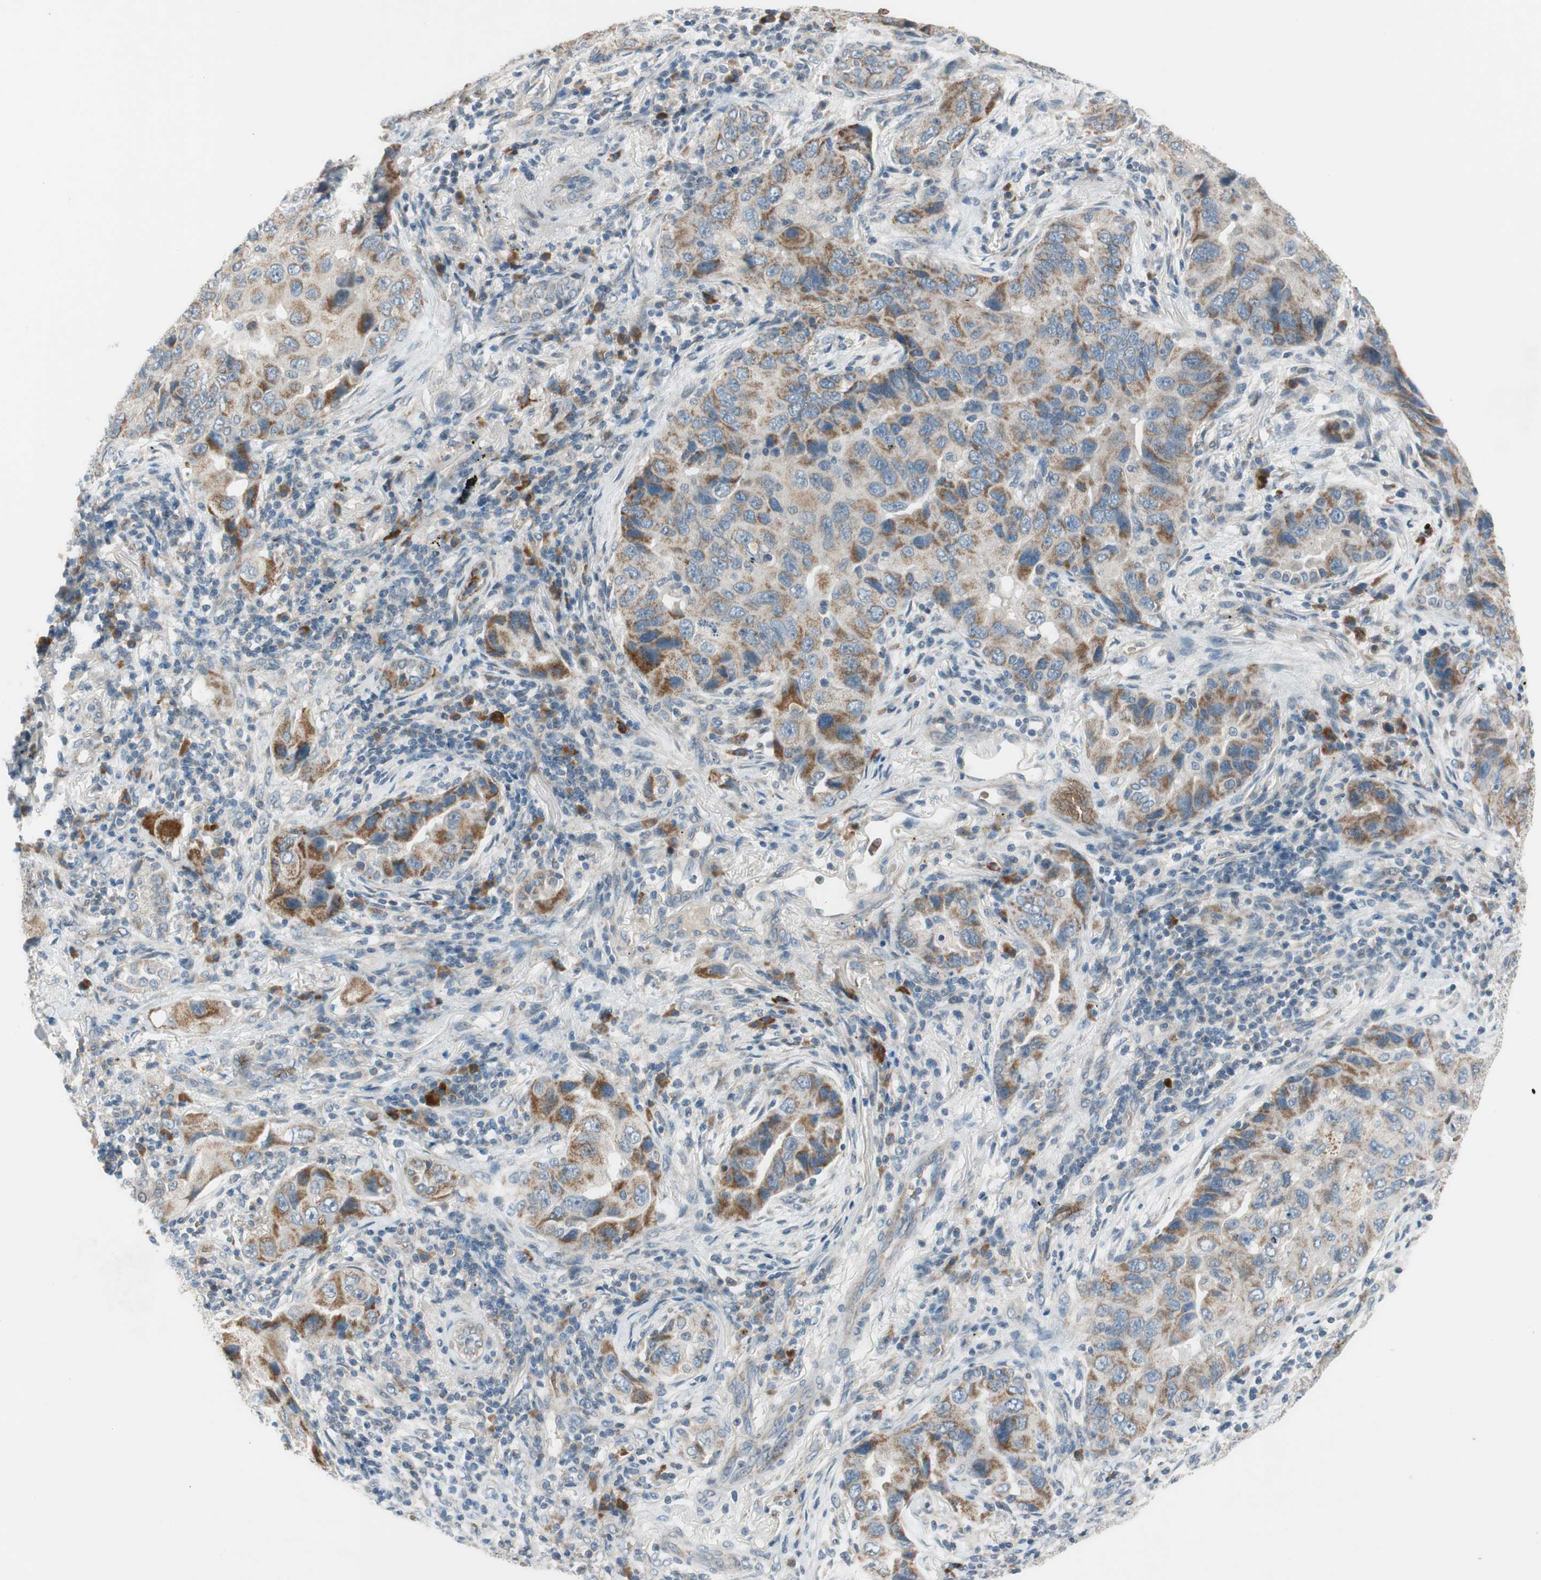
{"staining": {"intensity": "moderate", "quantity": ">75%", "location": "cytoplasmic/membranous"}, "tissue": "lung cancer", "cell_type": "Tumor cells", "image_type": "cancer", "snomed": [{"axis": "morphology", "description": "Adenocarcinoma, NOS"}, {"axis": "topography", "description": "Lung"}], "caption": "Human lung cancer (adenocarcinoma) stained for a protein (brown) reveals moderate cytoplasmic/membranous positive positivity in about >75% of tumor cells.", "gene": "GYPC", "patient": {"sex": "female", "age": 65}}